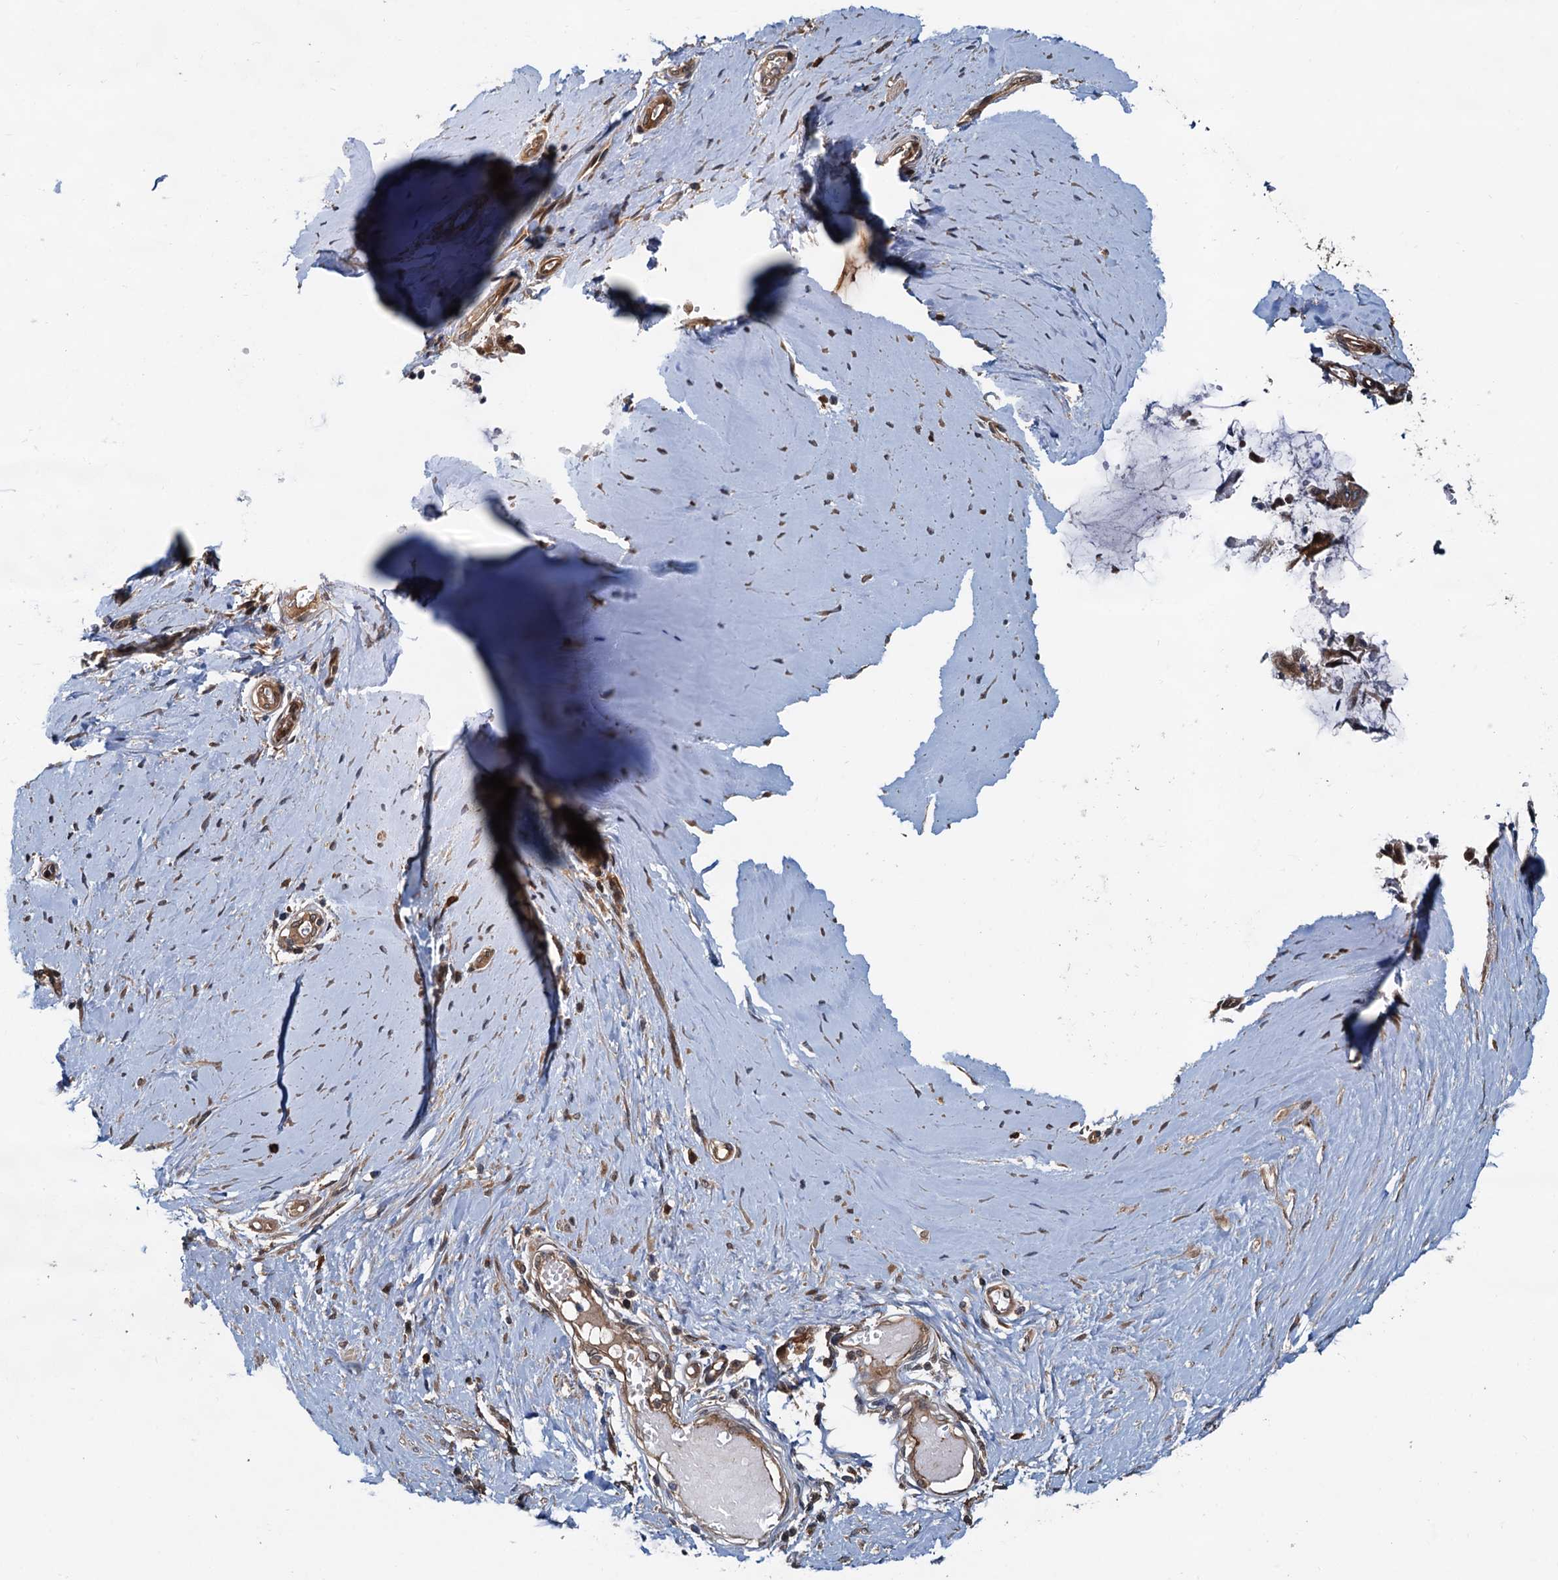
{"staining": {"intensity": "strong", "quantity": ">75%", "location": "cytoplasmic/membranous,nuclear"}, "tissue": "ovarian cancer", "cell_type": "Tumor cells", "image_type": "cancer", "snomed": [{"axis": "morphology", "description": "Cystadenocarcinoma, mucinous, NOS"}, {"axis": "topography", "description": "Ovary"}], "caption": "A brown stain labels strong cytoplasmic/membranous and nuclear staining of a protein in human mucinous cystadenocarcinoma (ovarian) tumor cells.", "gene": "AAGAB", "patient": {"sex": "female", "age": 39}}